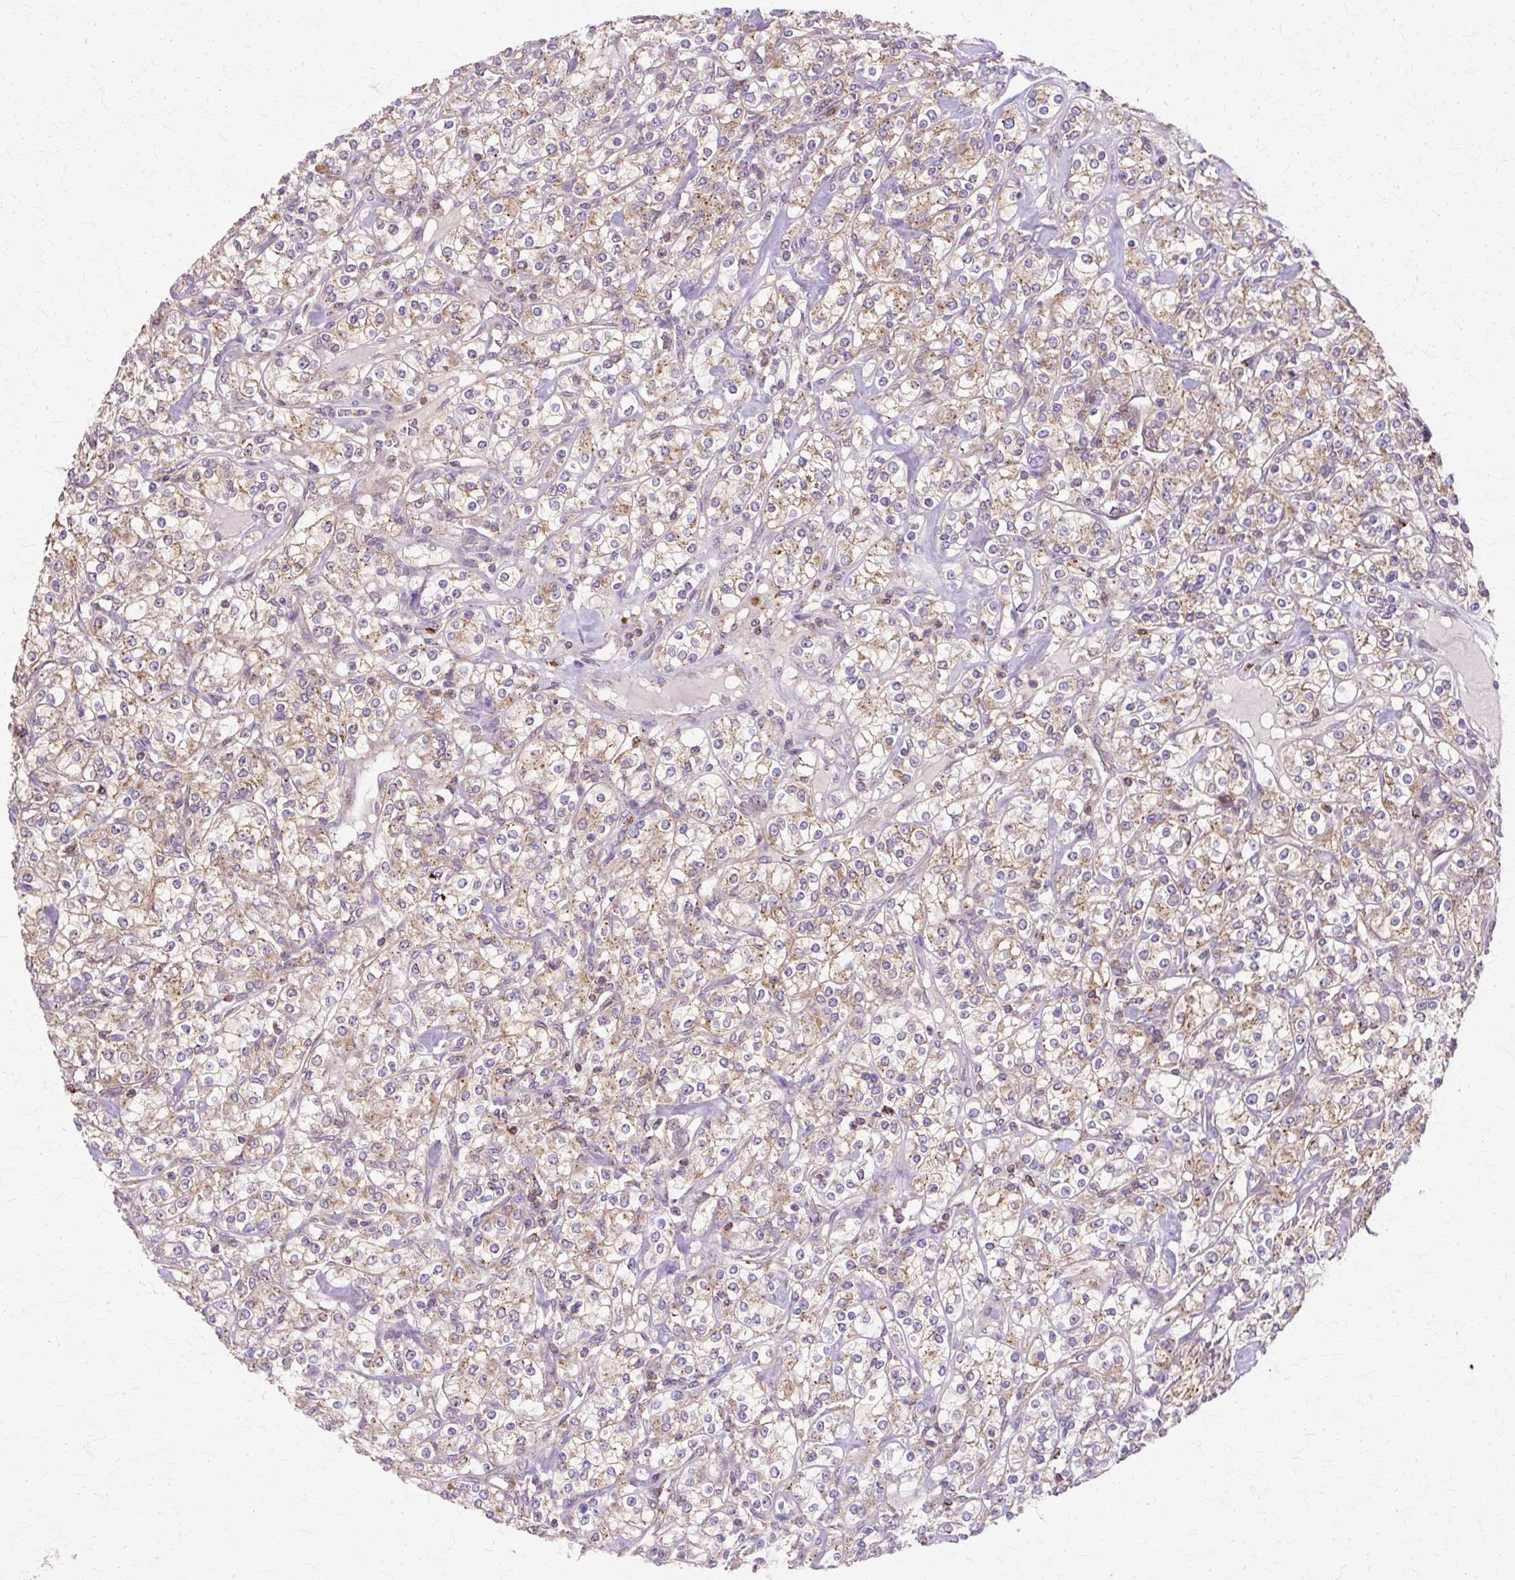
{"staining": {"intensity": "weak", "quantity": ">75%", "location": "cytoplasmic/membranous"}, "tissue": "renal cancer", "cell_type": "Tumor cells", "image_type": "cancer", "snomed": [{"axis": "morphology", "description": "Adenocarcinoma, NOS"}, {"axis": "topography", "description": "Kidney"}], "caption": "Tumor cells demonstrate low levels of weak cytoplasmic/membranous expression in approximately >75% of cells in human renal cancer (adenocarcinoma).", "gene": "COPB1", "patient": {"sex": "male", "age": 77}}